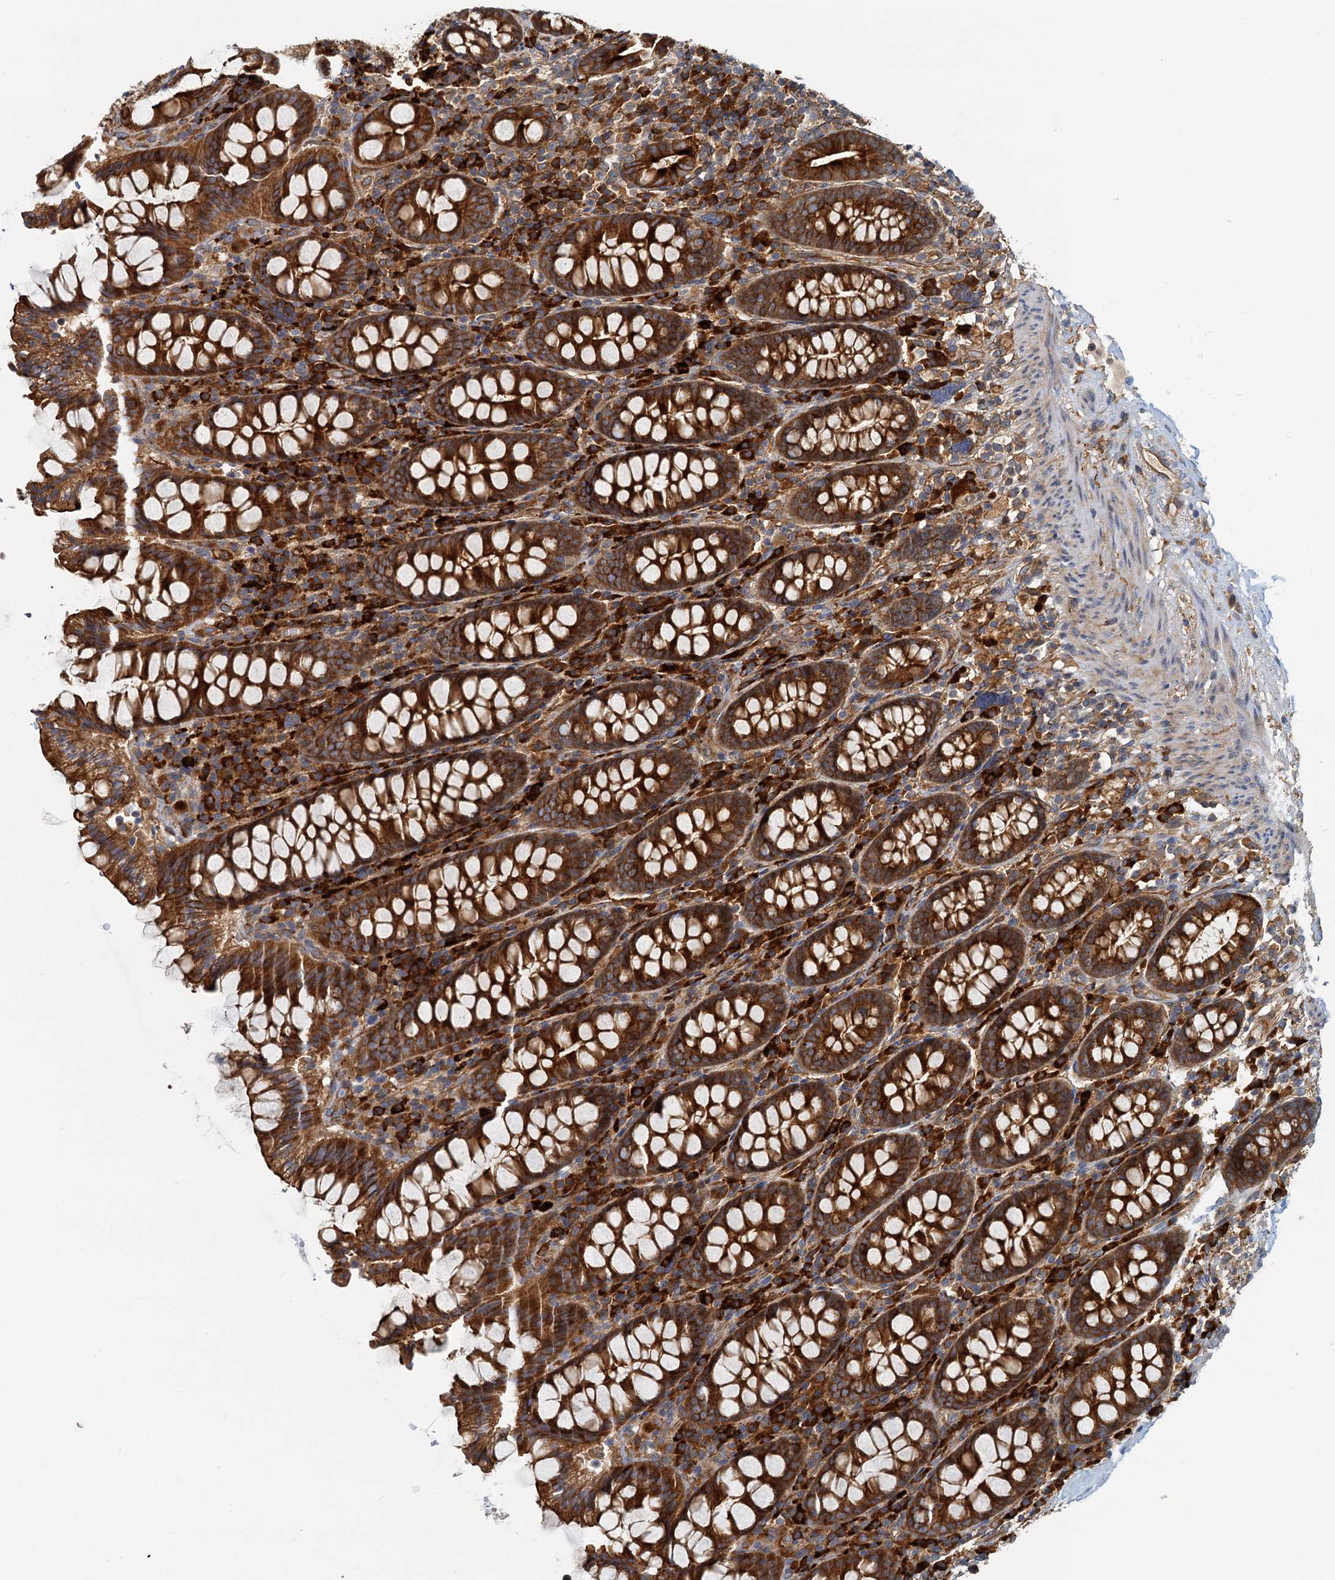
{"staining": {"intensity": "moderate", "quantity": ">75%", "location": "cytoplasmic/membranous"}, "tissue": "colon", "cell_type": "Endothelial cells", "image_type": "normal", "snomed": [{"axis": "morphology", "description": "Normal tissue, NOS"}, {"axis": "topography", "description": "Colon"}], "caption": "Moderate cytoplasmic/membranous expression for a protein is appreciated in approximately >75% of endothelial cells of unremarkable colon using immunohistochemistry (IHC).", "gene": "NIPAL3", "patient": {"sex": "female", "age": 79}}